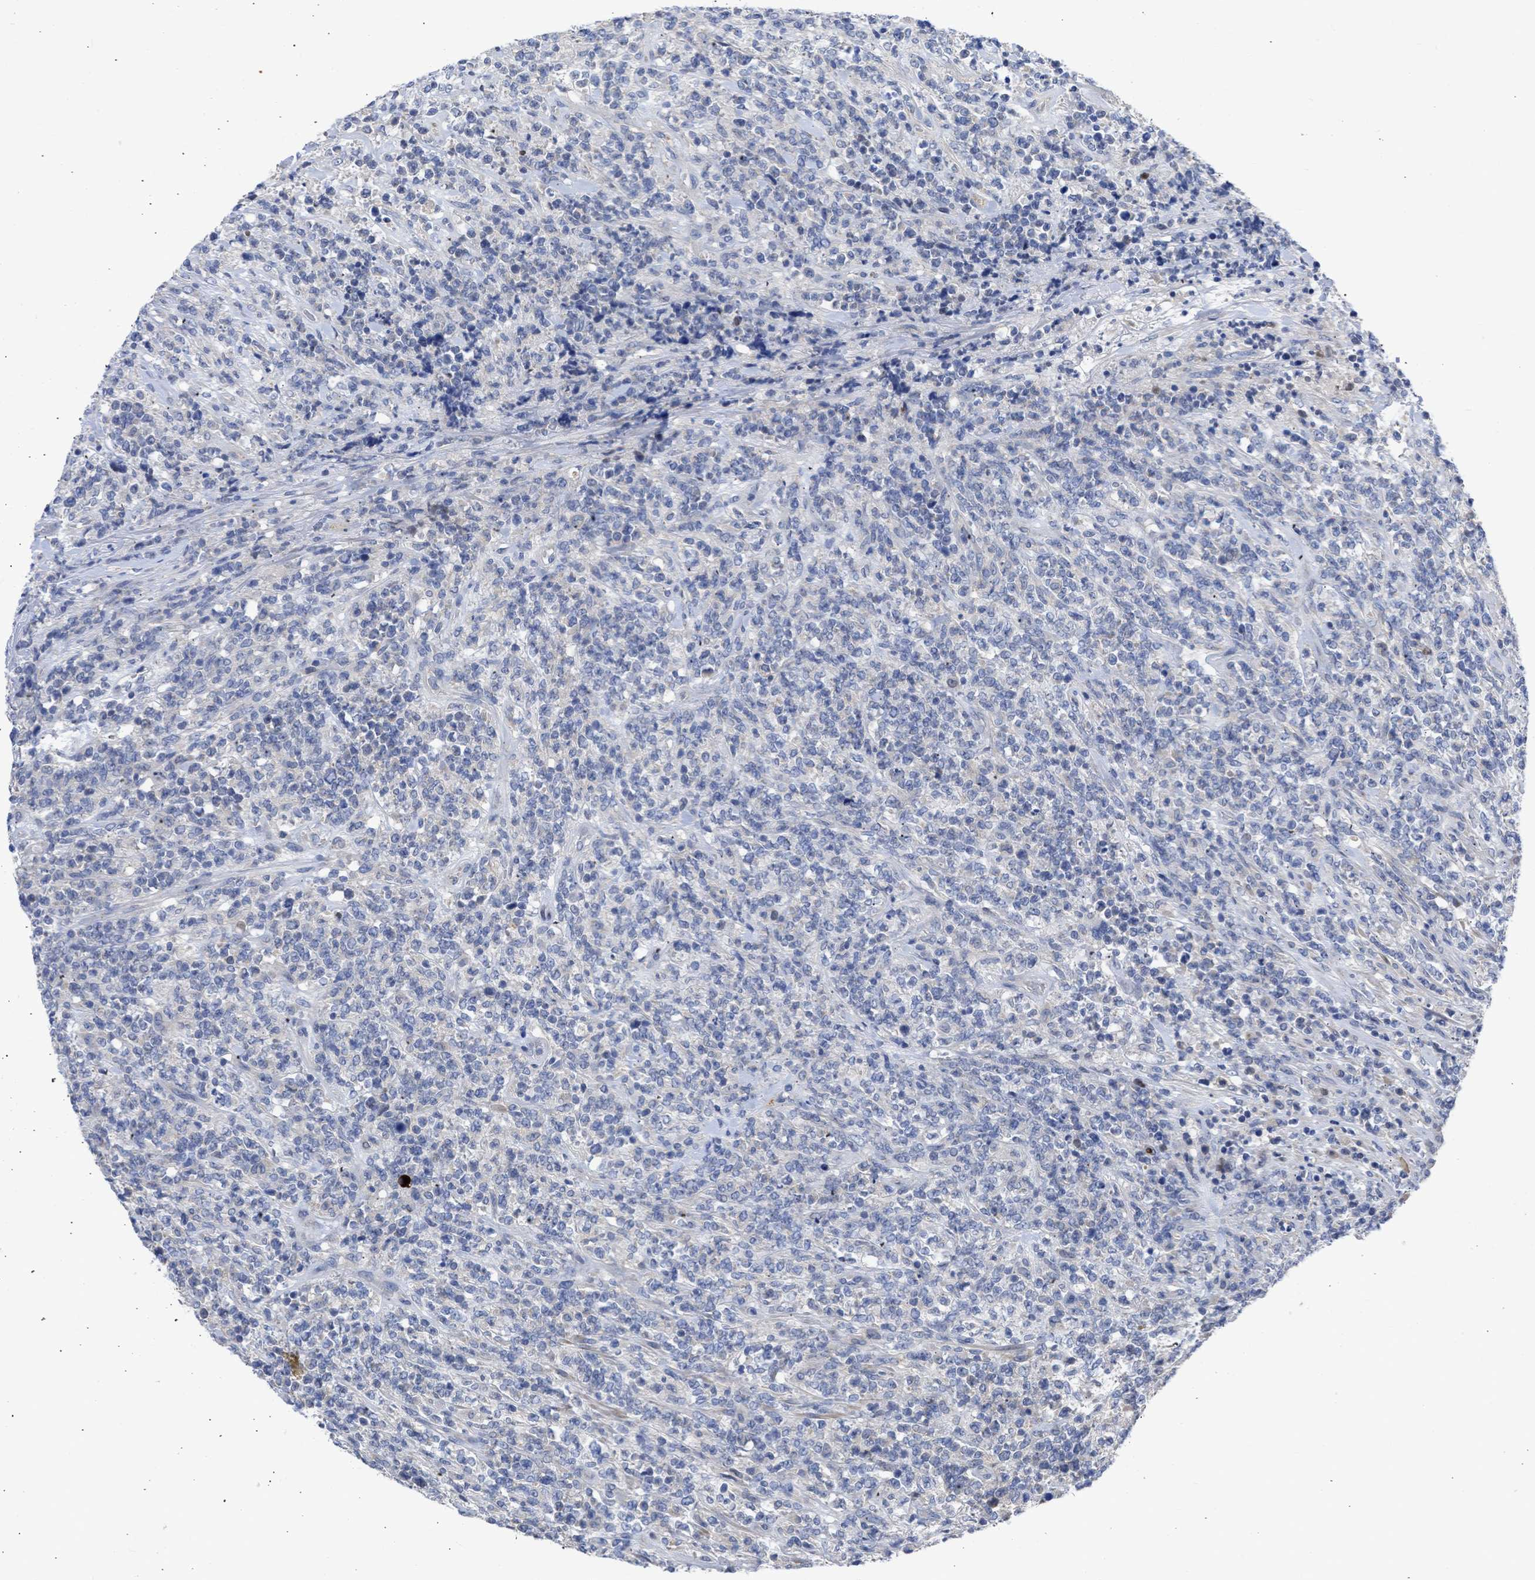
{"staining": {"intensity": "negative", "quantity": "none", "location": "none"}, "tissue": "lymphoma", "cell_type": "Tumor cells", "image_type": "cancer", "snomed": [{"axis": "morphology", "description": "Malignant lymphoma, non-Hodgkin's type, High grade"}, {"axis": "topography", "description": "Soft tissue"}], "caption": "DAB immunohistochemical staining of human high-grade malignant lymphoma, non-Hodgkin's type exhibits no significant staining in tumor cells. (Brightfield microscopy of DAB (3,3'-diaminobenzidine) immunohistochemistry at high magnification).", "gene": "ARHGEF4", "patient": {"sex": "male", "age": 18}}